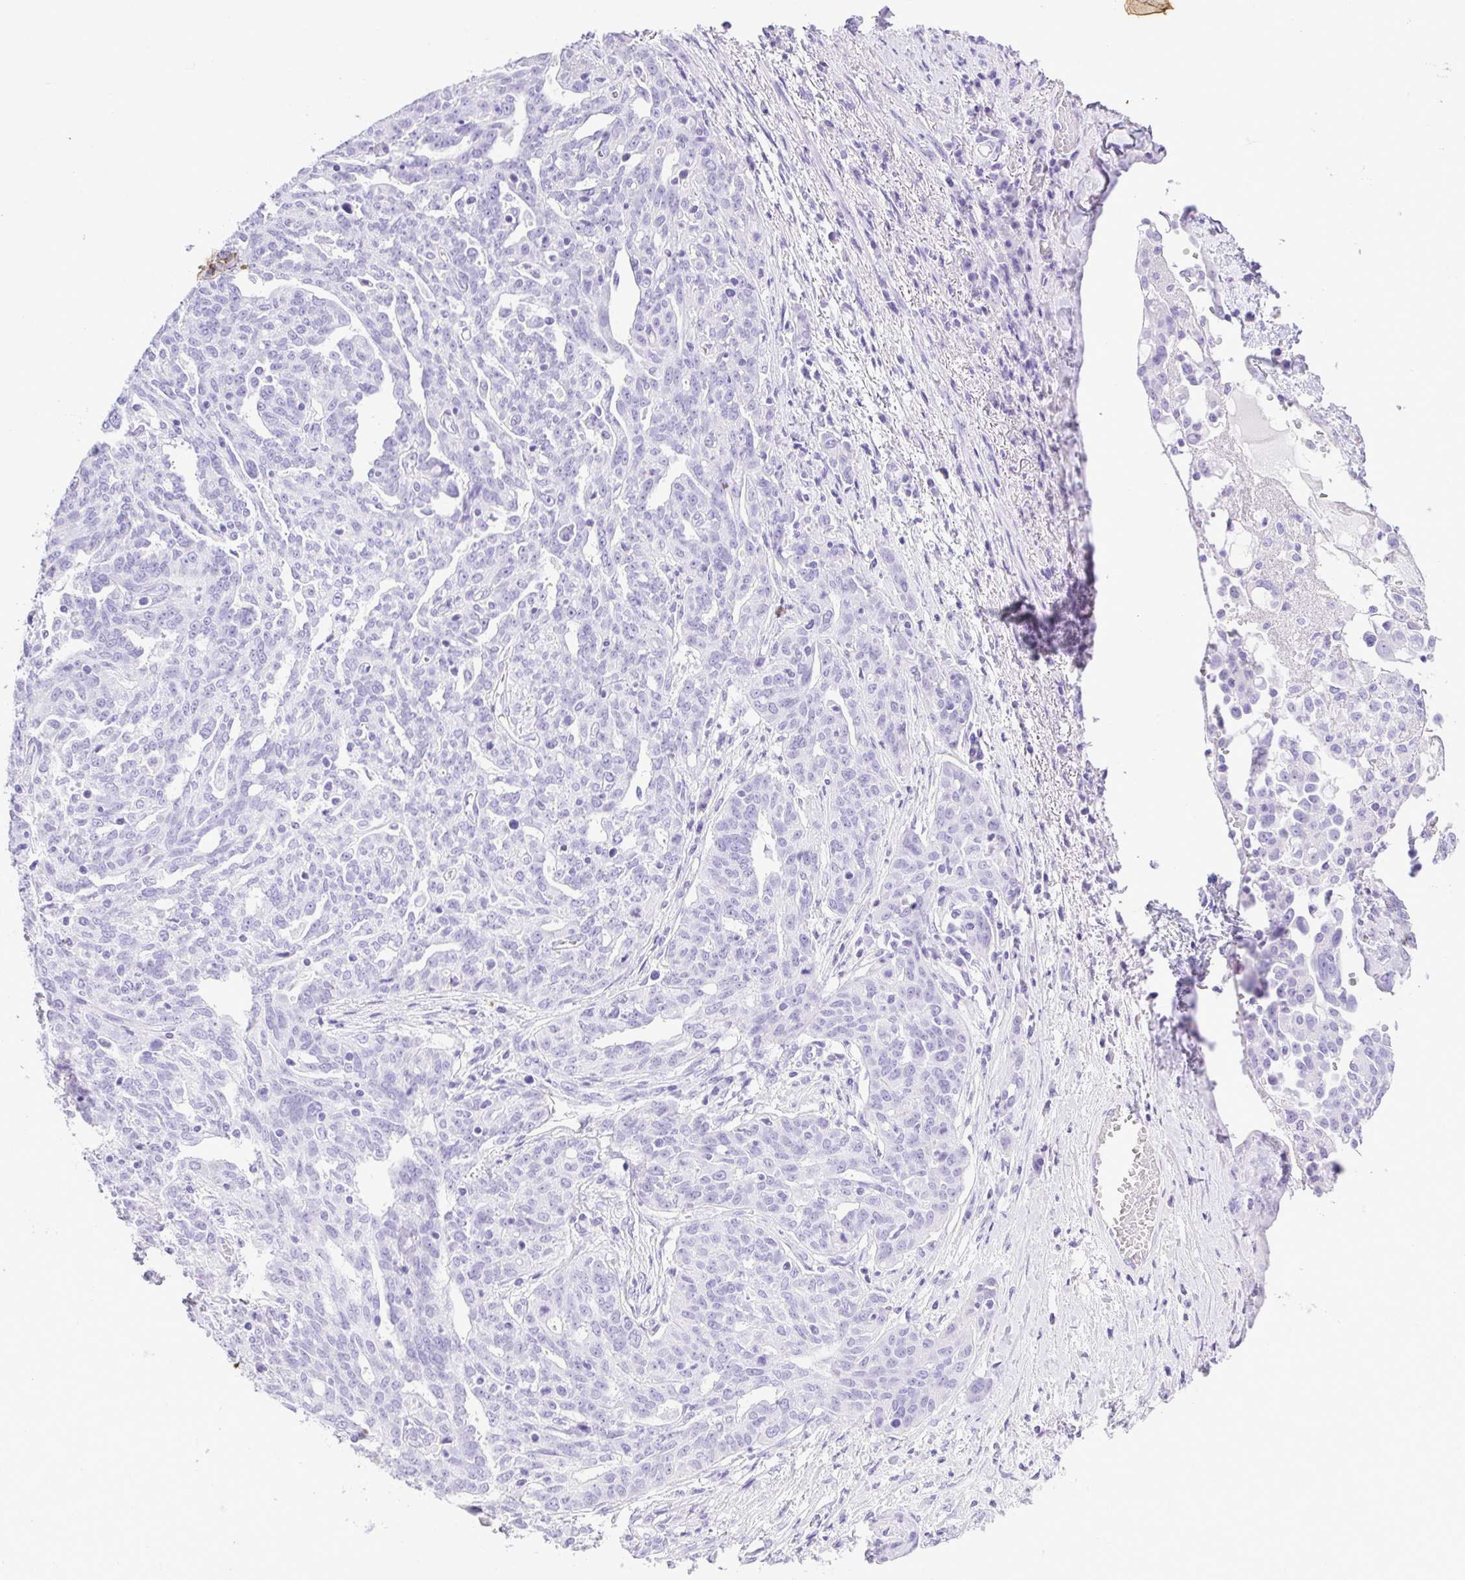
{"staining": {"intensity": "negative", "quantity": "none", "location": "none"}, "tissue": "ovarian cancer", "cell_type": "Tumor cells", "image_type": "cancer", "snomed": [{"axis": "morphology", "description": "Cystadenocarcinoma, serous, NOS"}, {"axis": "topography", "description": "Ovary"}], "caption": "Ovarian cancer was stained to show a protein in brown. There is no significant staining in tumor cells. (Immunohistochemistry, brightfield microscopy, high magnification).", "gene": "CDSN", "patient": {"sex": "female", "age": 67}}